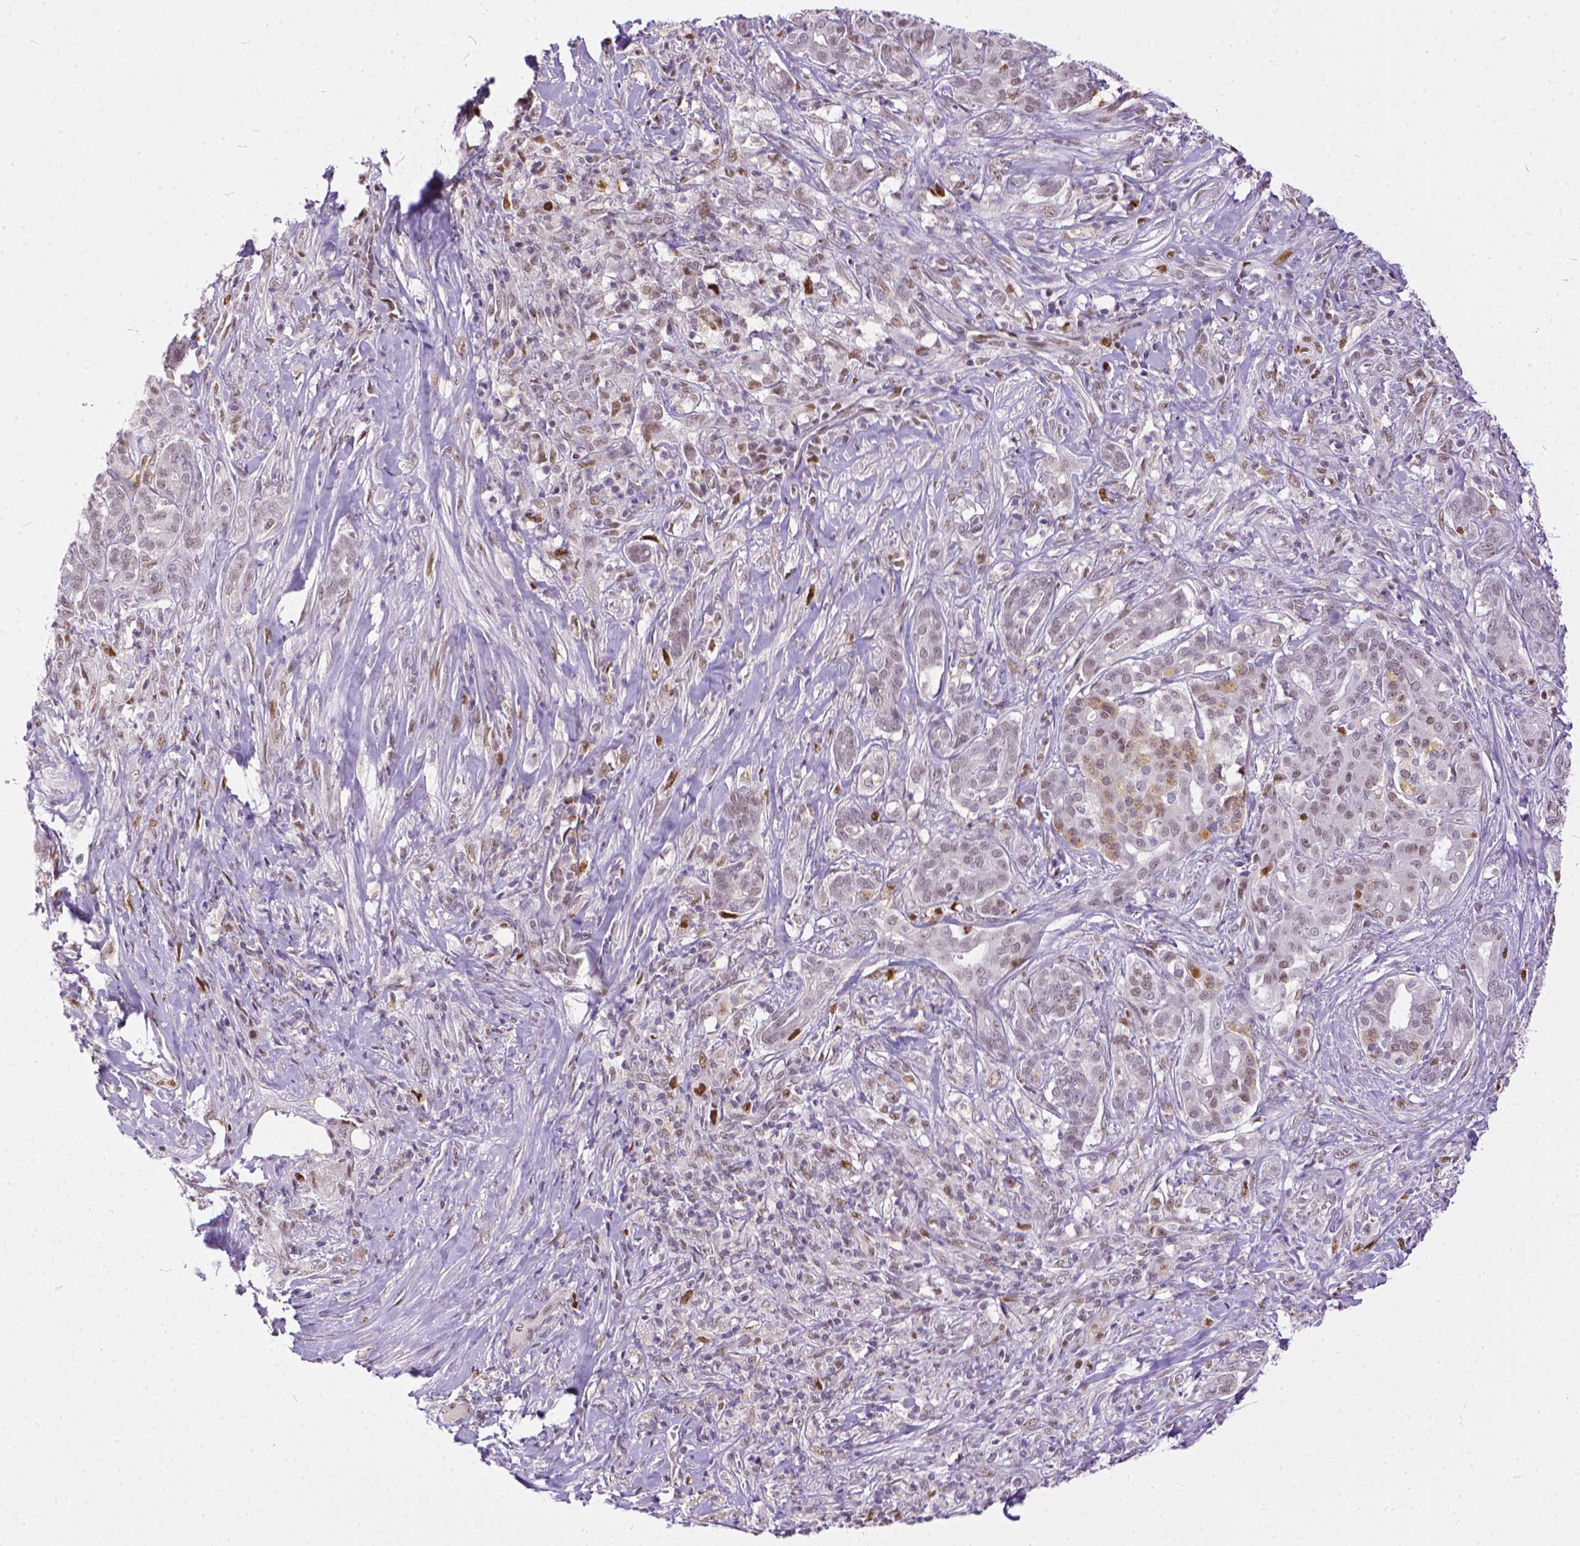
{"staining": {"intensity": "moderate", "quantity": "25%-75%", "location": "nuclear"}, "tissue": "pancreatic cancer", "cell_type": "Tumor cells", "image_type": "cancer", "snomed": [{"axis": "morphology", "description": "Normal tissue, NOS"}, {"axis": "morphology", "description": "Inflammation, NOS"}, {"axis": "morphology", "description": "Adenocarcinoma, NOS"}, {"axis": "topography", "description": "Pancreas"}], "caption": "This is a photomicrograph of IHC staining of pancreatic adenocarcinoma, which shows moderate positivity in the nuclear of tumor cells.", "gene": "ERCC1", "patient": {"sex": "male", "age": 57}}